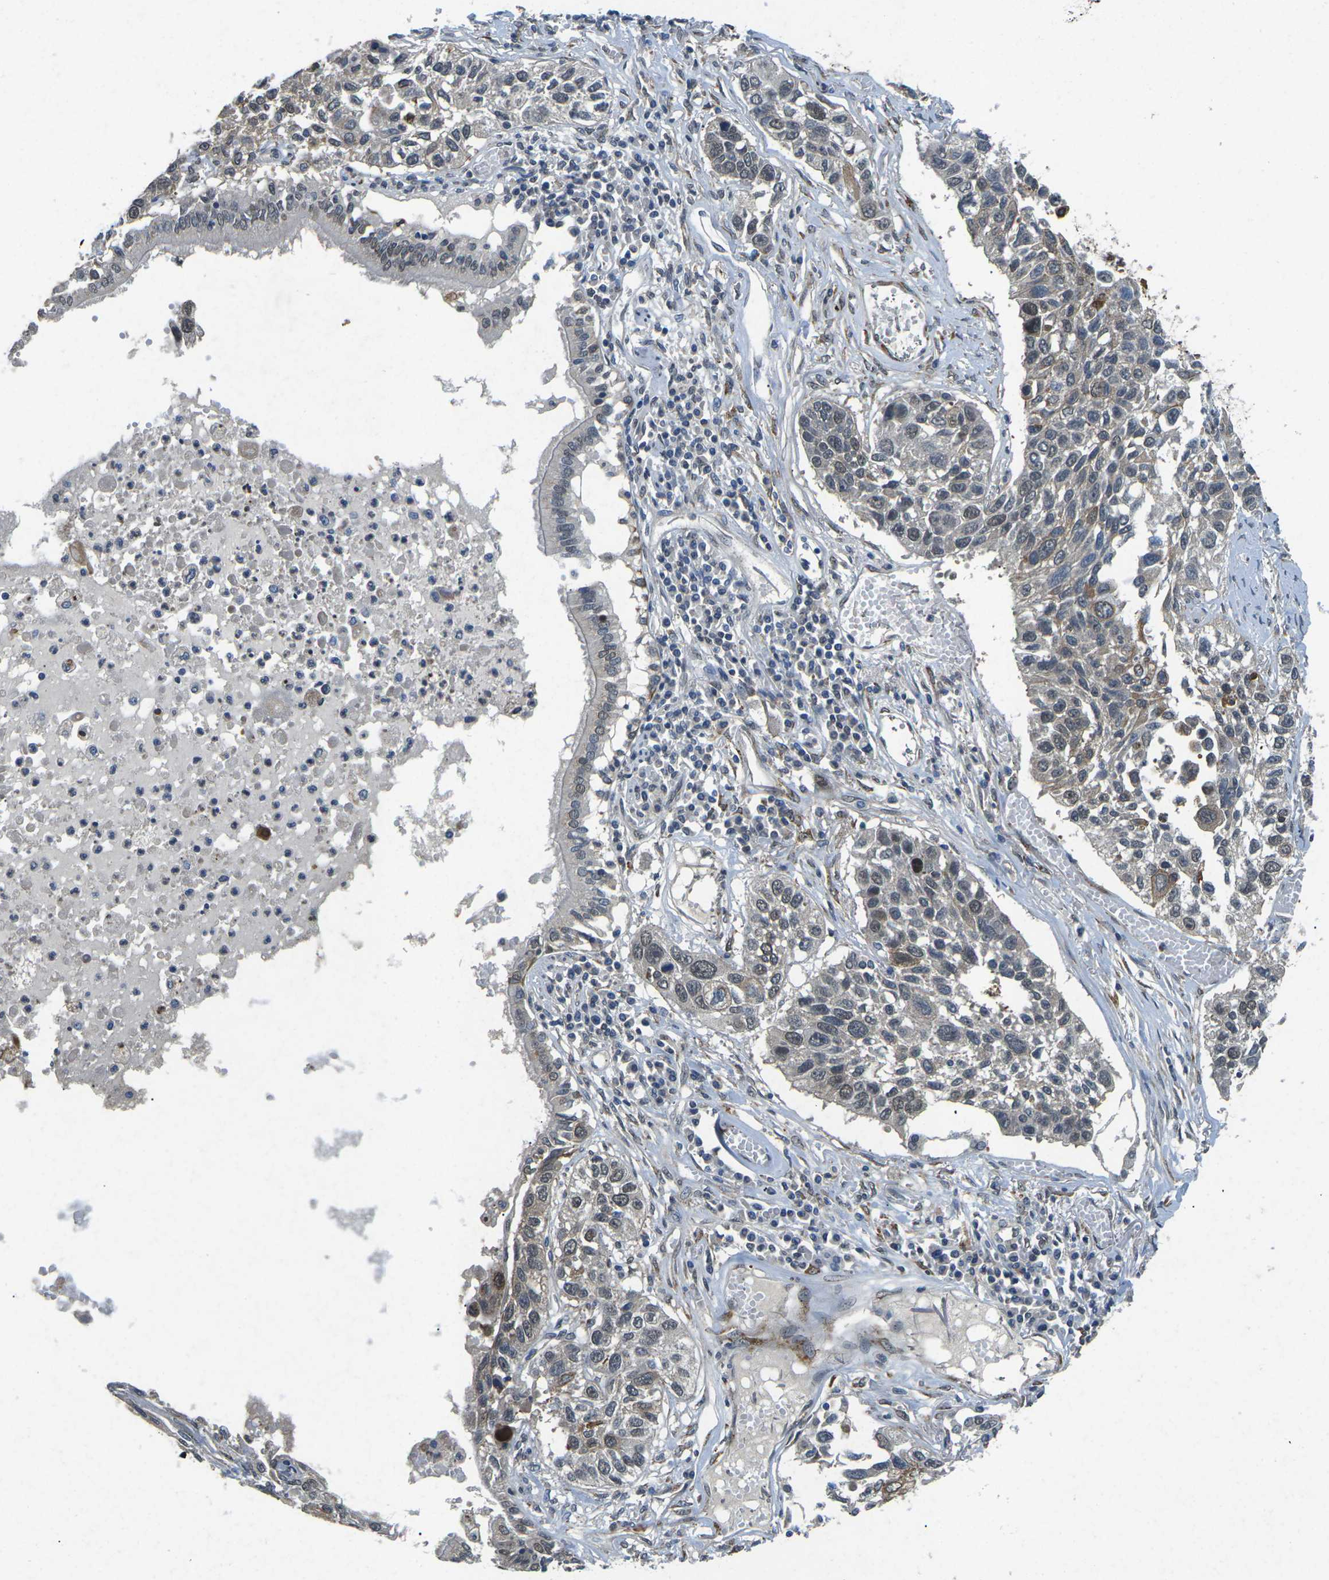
{"staining": {"intensity": "moderate", "quantity": "<25%", "location": "cytoplasmic/membranous"}, "tissue": "lung cancer", "cell_type": "Tumor cells", "image_type": "cancer", "snomed": [{"axis": "morphology", "description": "Squamous cell carcinoma, NOS"}, {"axis": "topography", "description": "Lung"}], "caption": "An image of squamous cell carcinoma (lung) stained for a protein shows moderate cytoplasmic/membranous brown staining in tumor cells.", "gene": "SCNN1B", "patient": {"sex": "male", "age": 71}}